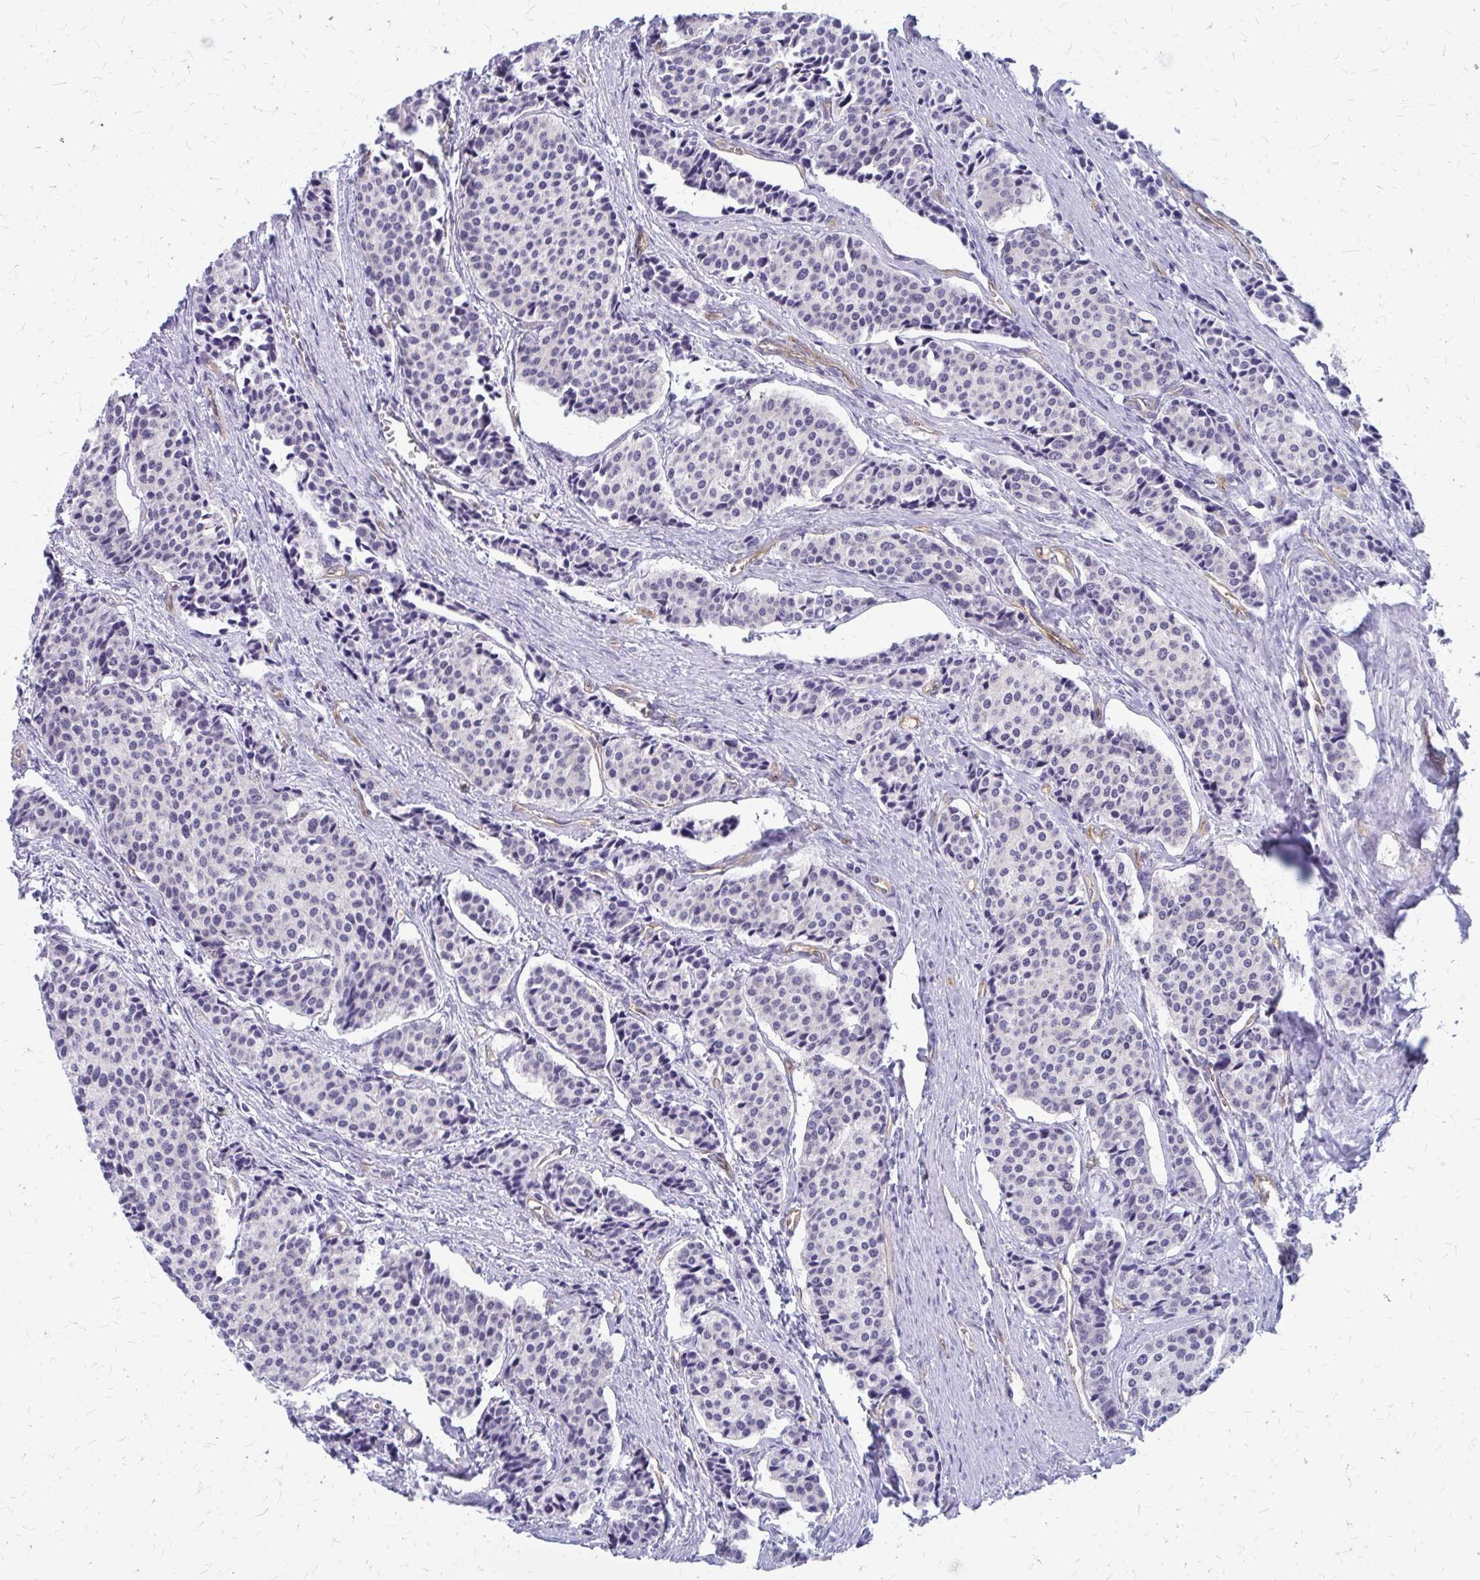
{"staining": {"intensity": "negative", "quantity": "none", "location": "none"}, "tissue": "carcinoid", "cell_type": "Tumor cells", "image_type": "cancer", "snomed": [{"axis": "morphology", "description": "Carcinoid, malignant, NOS"}, {"axis": "topography", "description": "Small intestine"}], "caption": "Human carcinoid stained for a protein using IHC shows no staining in tumor cells.", "gene": "CLIC2", "patient": {"sex": "male", "age": 73}}